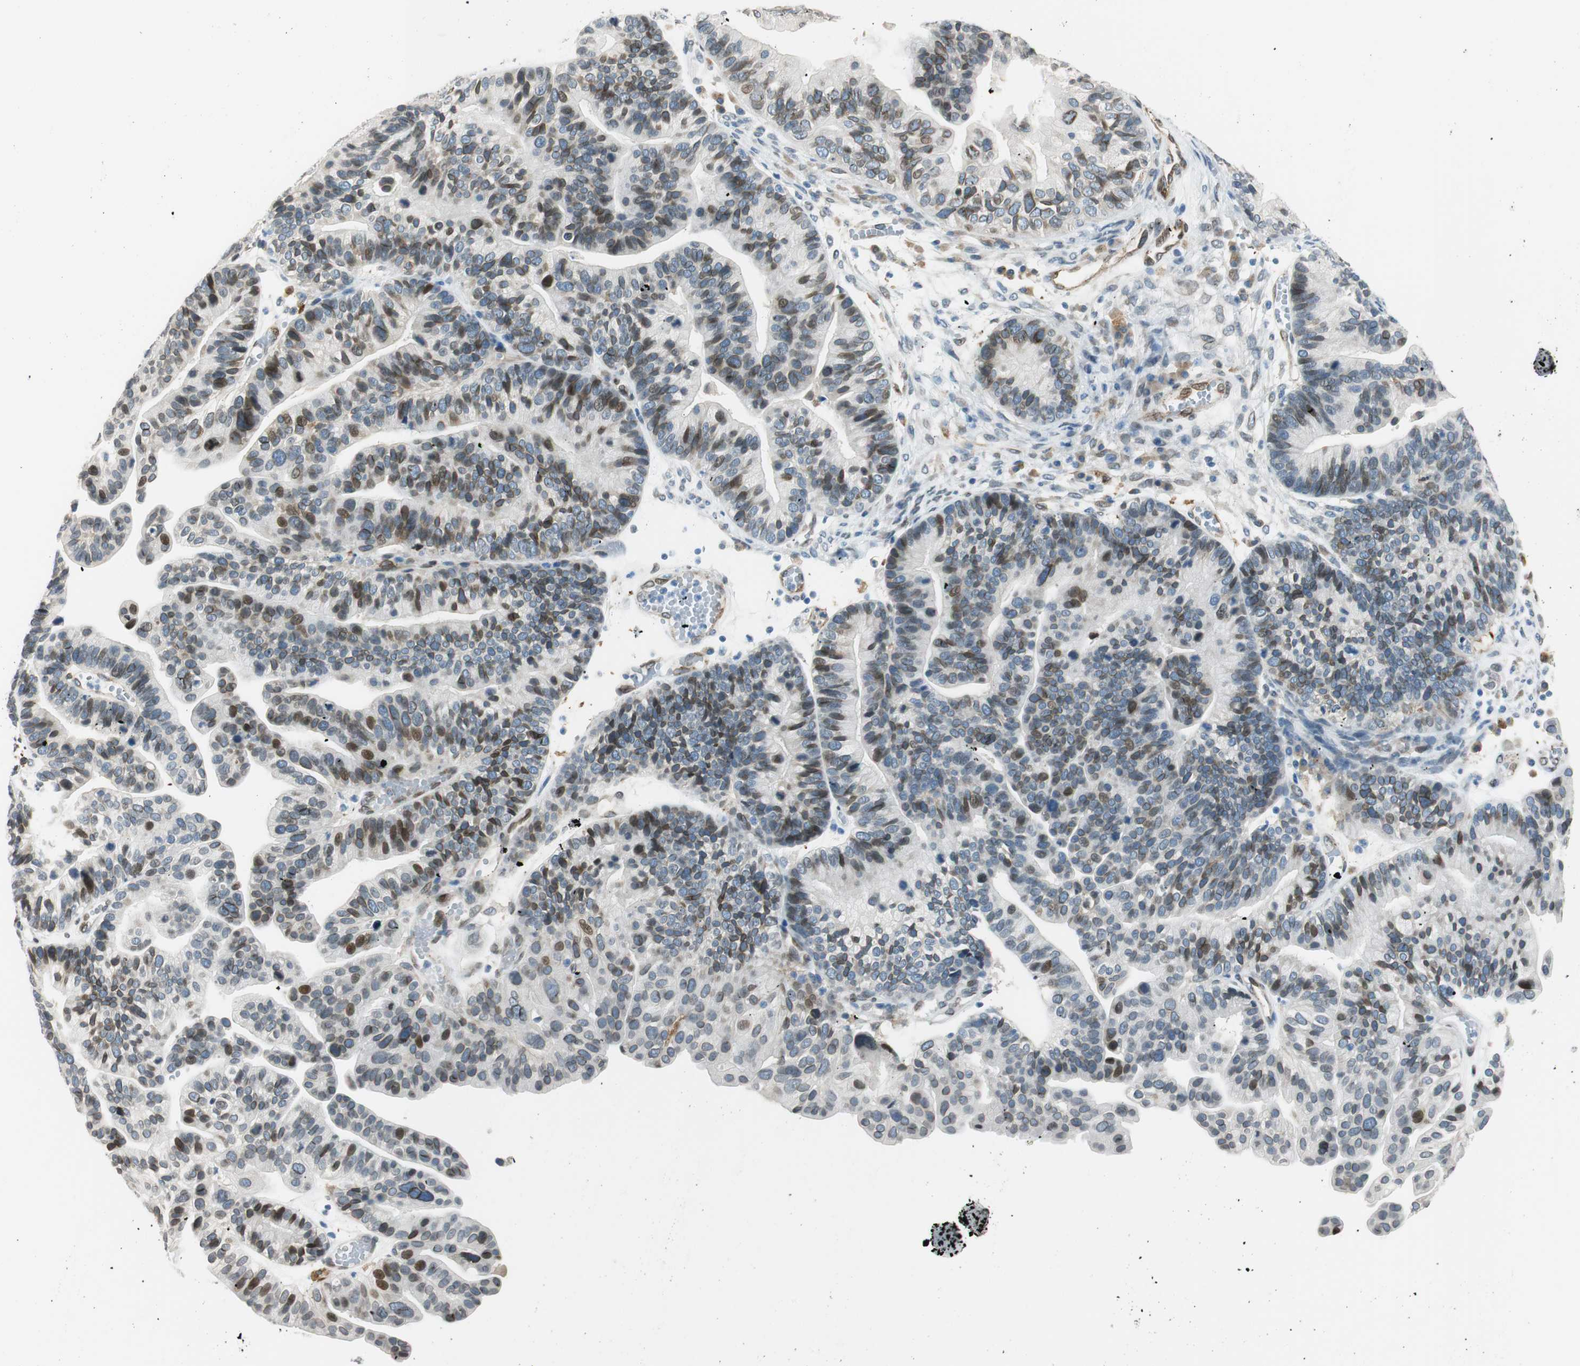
{"staining": {"intensity": "moderate", "quantity": "25%-75%", "location": "nuclear"}, "tissue": "ovarian cancer", "cell_type": "Tumor cells", "image_type": "cancer", "snomed": [{"axis": "morphology", "description": "Cystadenocarcinoma, serous, NOS"}, {"axis": "topography", "description": "Ovary"}], "caption": "Immunohistochemical staining of ovarian serous cystadenocarcinoma exhibits medium levels of moderate nuclear protein positivity in approximately 25%-75% of tumor cells.", "gene": "TMEM260", "patient": {"sex": "female", "age": 56}}